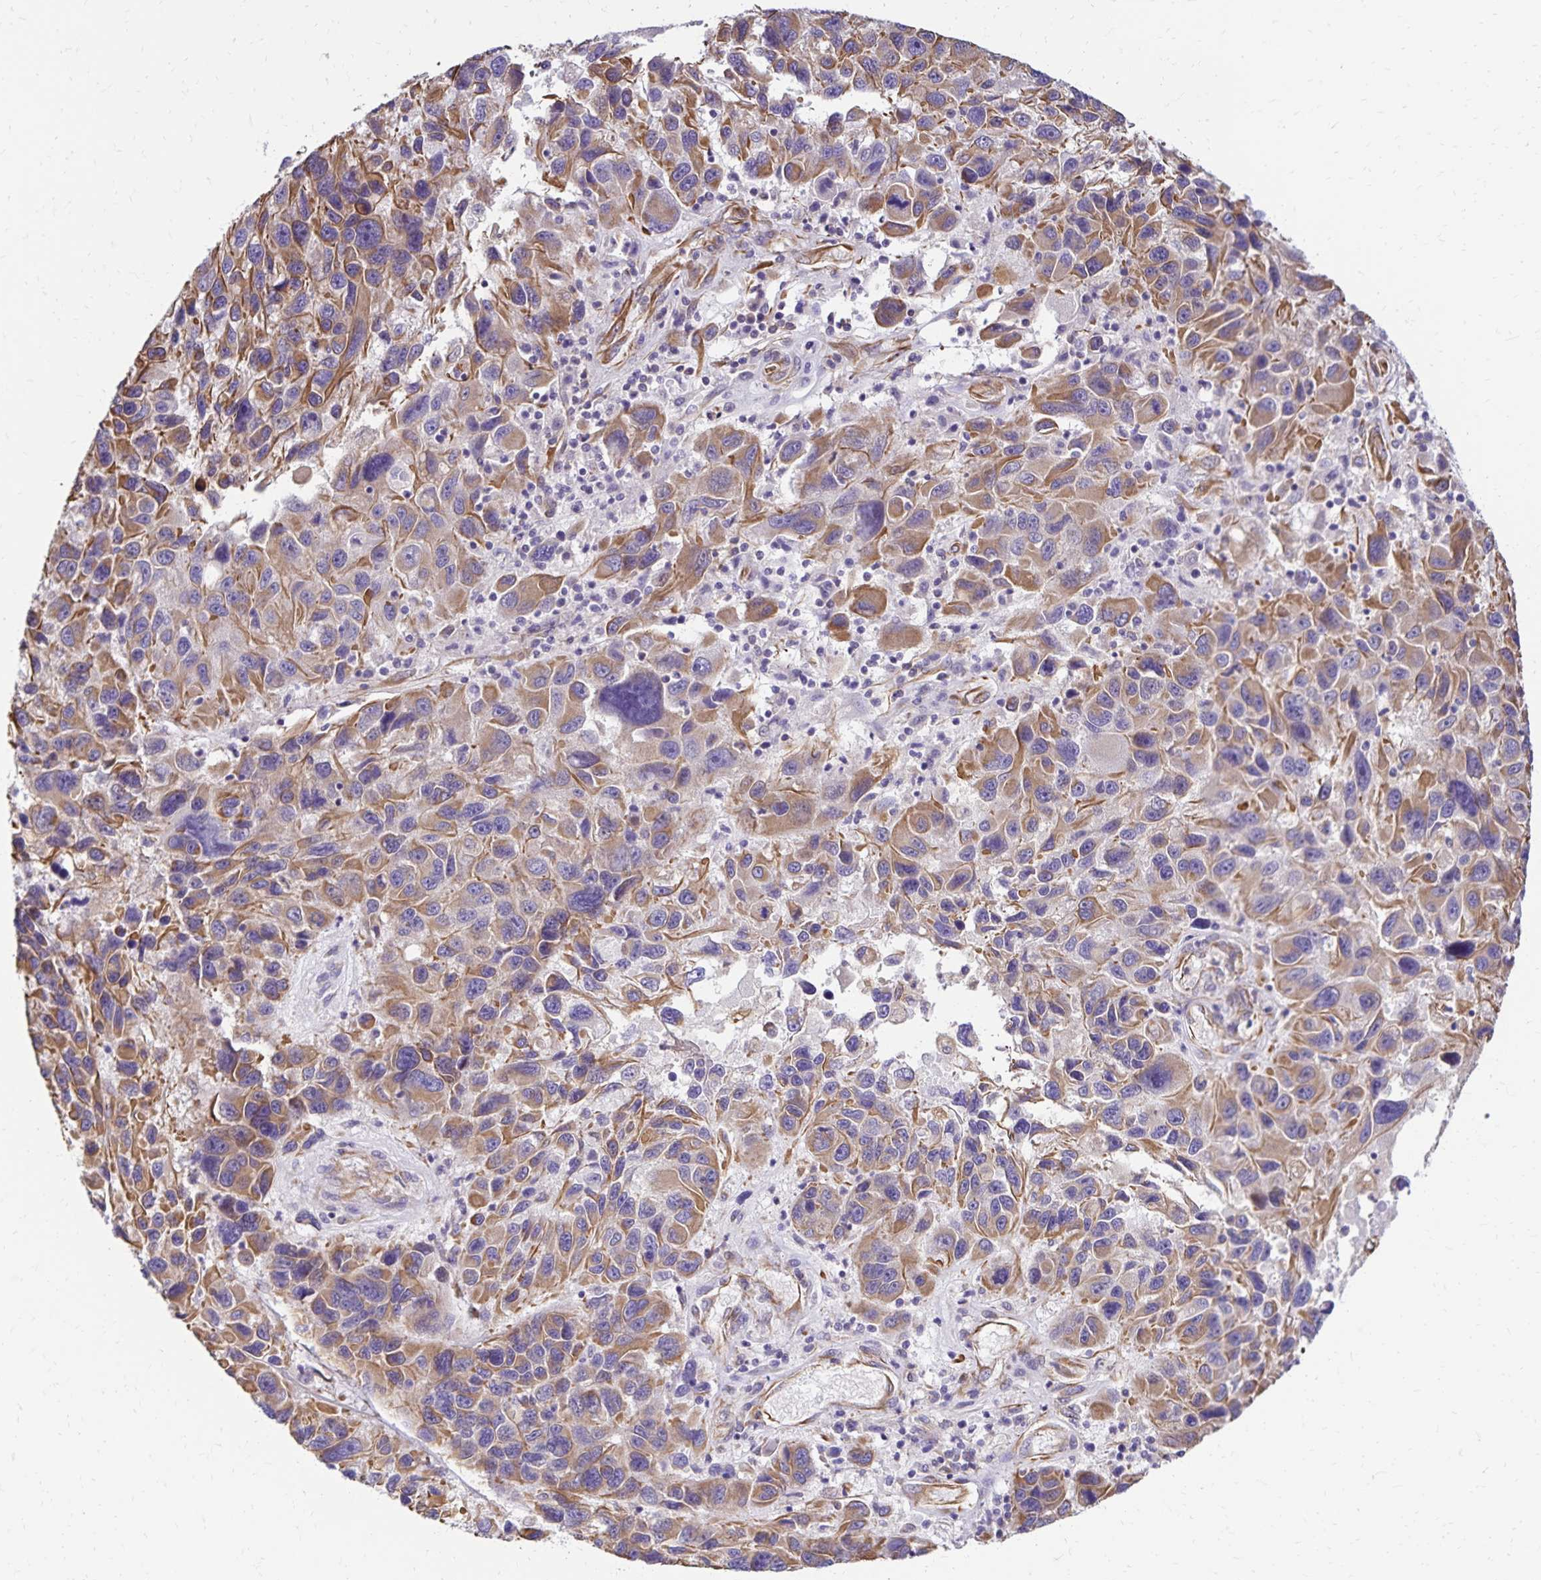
{"staining": {"intensity": "moderate", "quantity": "25%-75%", "location": "cytoplasmic/membranous"}, "tissue": "melanoma", "cell_type": "Tumor cells", "image_type": "cancer", "snomed": [{"axis": "morphology", "description": "Malignant melanoma, NOS"}, {"axis": "topography", "description": "Skin"}], "caption": "Immunohistochemistry histopathology image of neoplastic tissue: human melanoma stained using IHC demonstrates medium levels of moderate protein expression localized specifically in the cytoplasmic/membranous of tumor cells, appearing as a cytoplasmic/membranous brown color.", "gene": "TRPV6", "patient": {"sex": "male", "age": 53}}